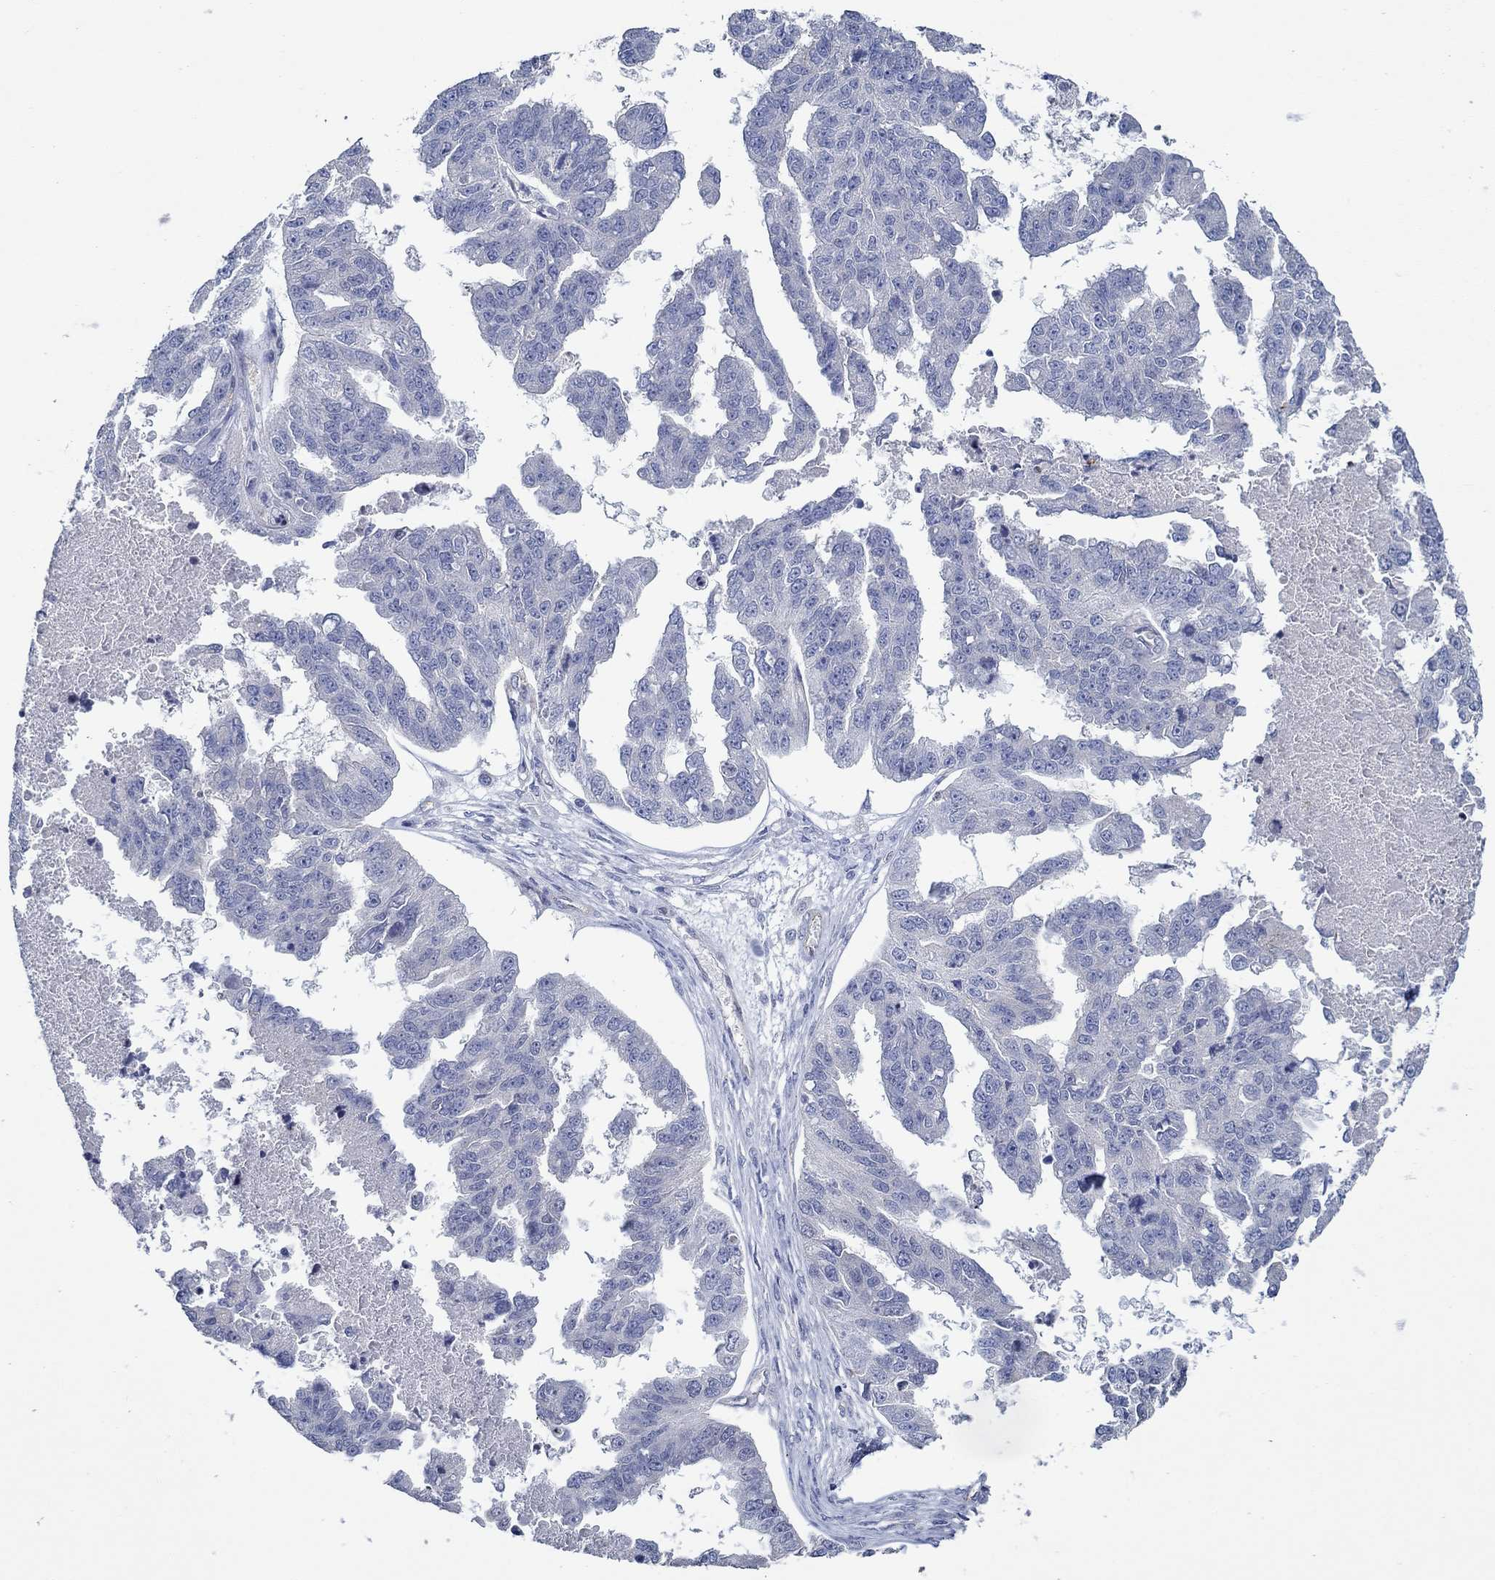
{"staining": {"intensity": "negative", "quantity": "none", "location": "none"}, "tissue": "ovarian cancer", "cell_type": "Tumor cells", "image_type": "cancer", "snomed": [{"axis": "morphology", "description": "Cystadenocarcinoma, serous, NOS"}, {"axis": "topography", "description": "Ovary"}], "caption": "The IHC photomicrograph has no significant staining in tumor cells of ovarian cancer tissue.", "gene": "GJA5", "patient": {"sex": "female", "age": 58}}